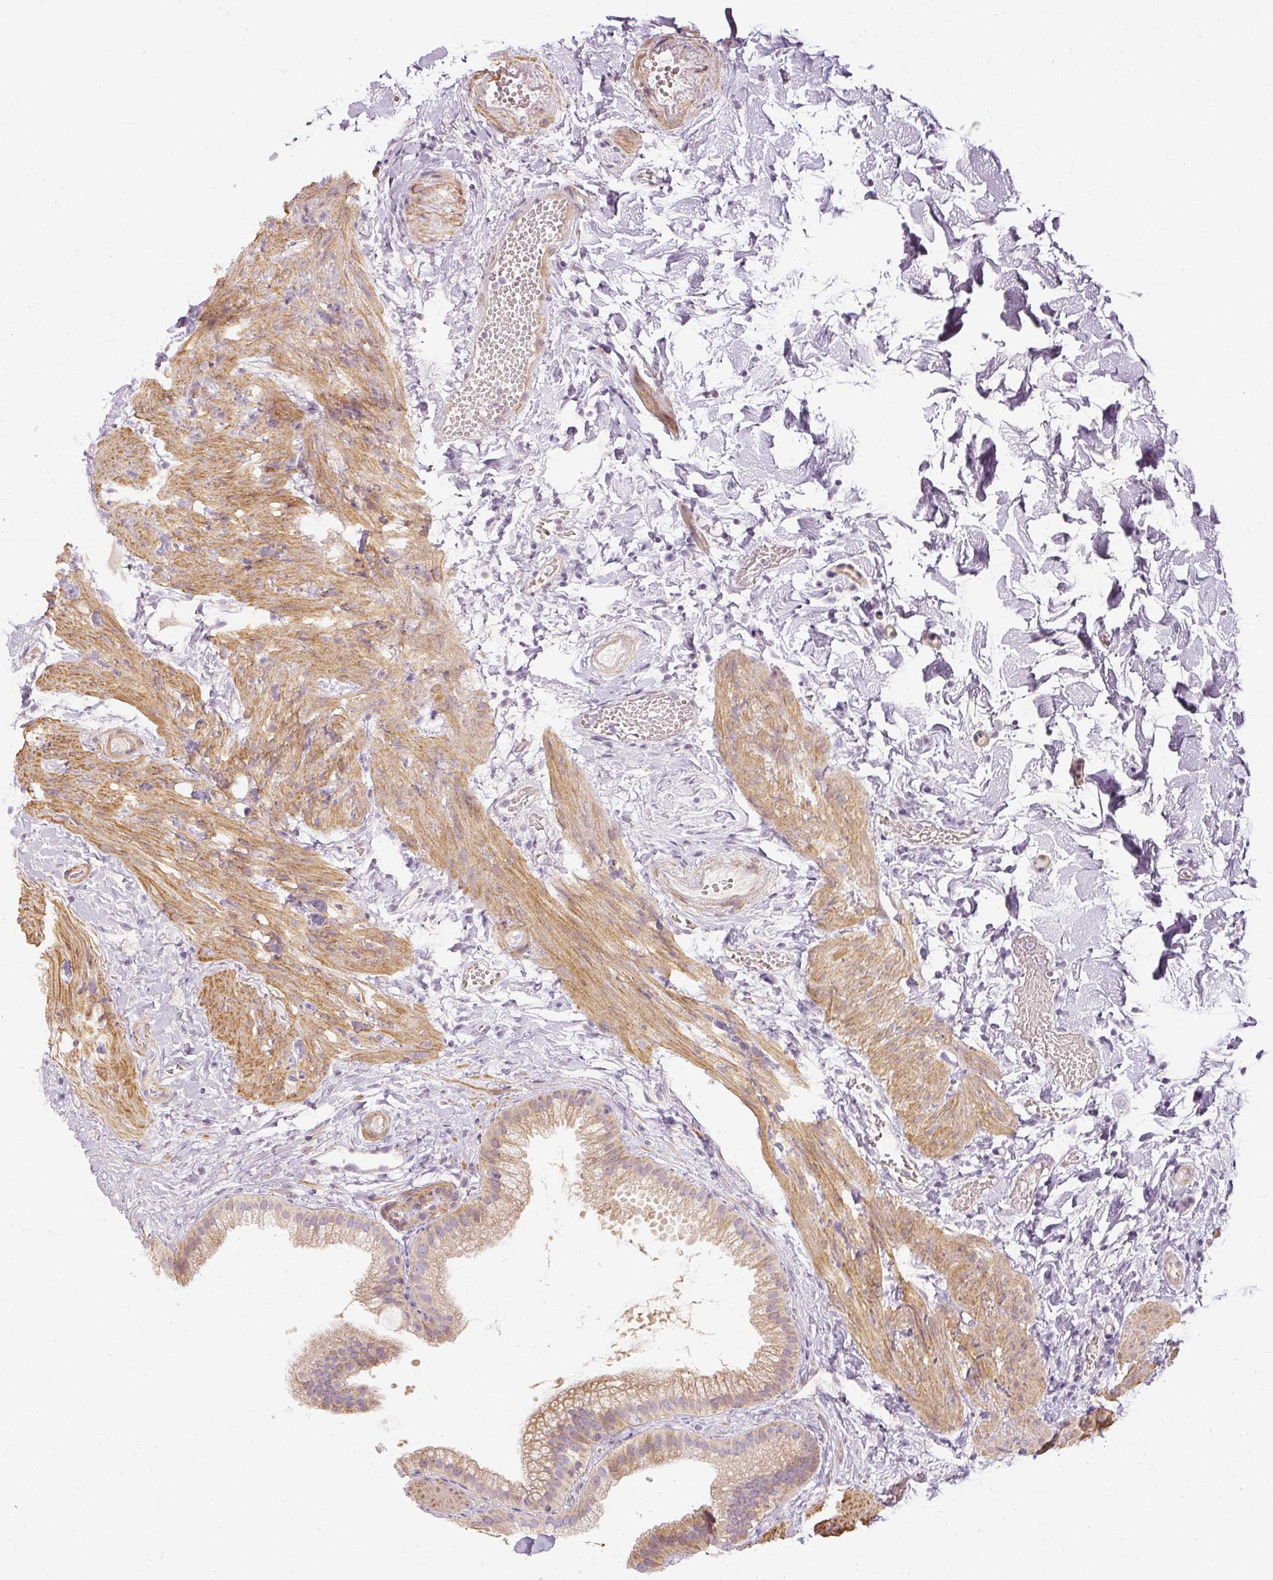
{"staining": {"intensity": "moderate", "quantity": "<25%", "location": "cytoplasmic/membranous"}, "tissue": "gallbladder", "cell_type": "Glandular cells", "image_type": "normal", "snomed": [{"axis": "morphology", "description": "Normal tissue, NOS"}, {"axis": "topography", "description": "Gallbladder"}], "caption": "The immunohistochemical stain shows moderate cytoplasmic/membranous expression in glandular cells of unremarkable gallbladder. The protein of interest is shown in brown color, while the nuclei are stained blue.", "gene": "CAPN3", "patient": {"sex": "female", "age": 63}}